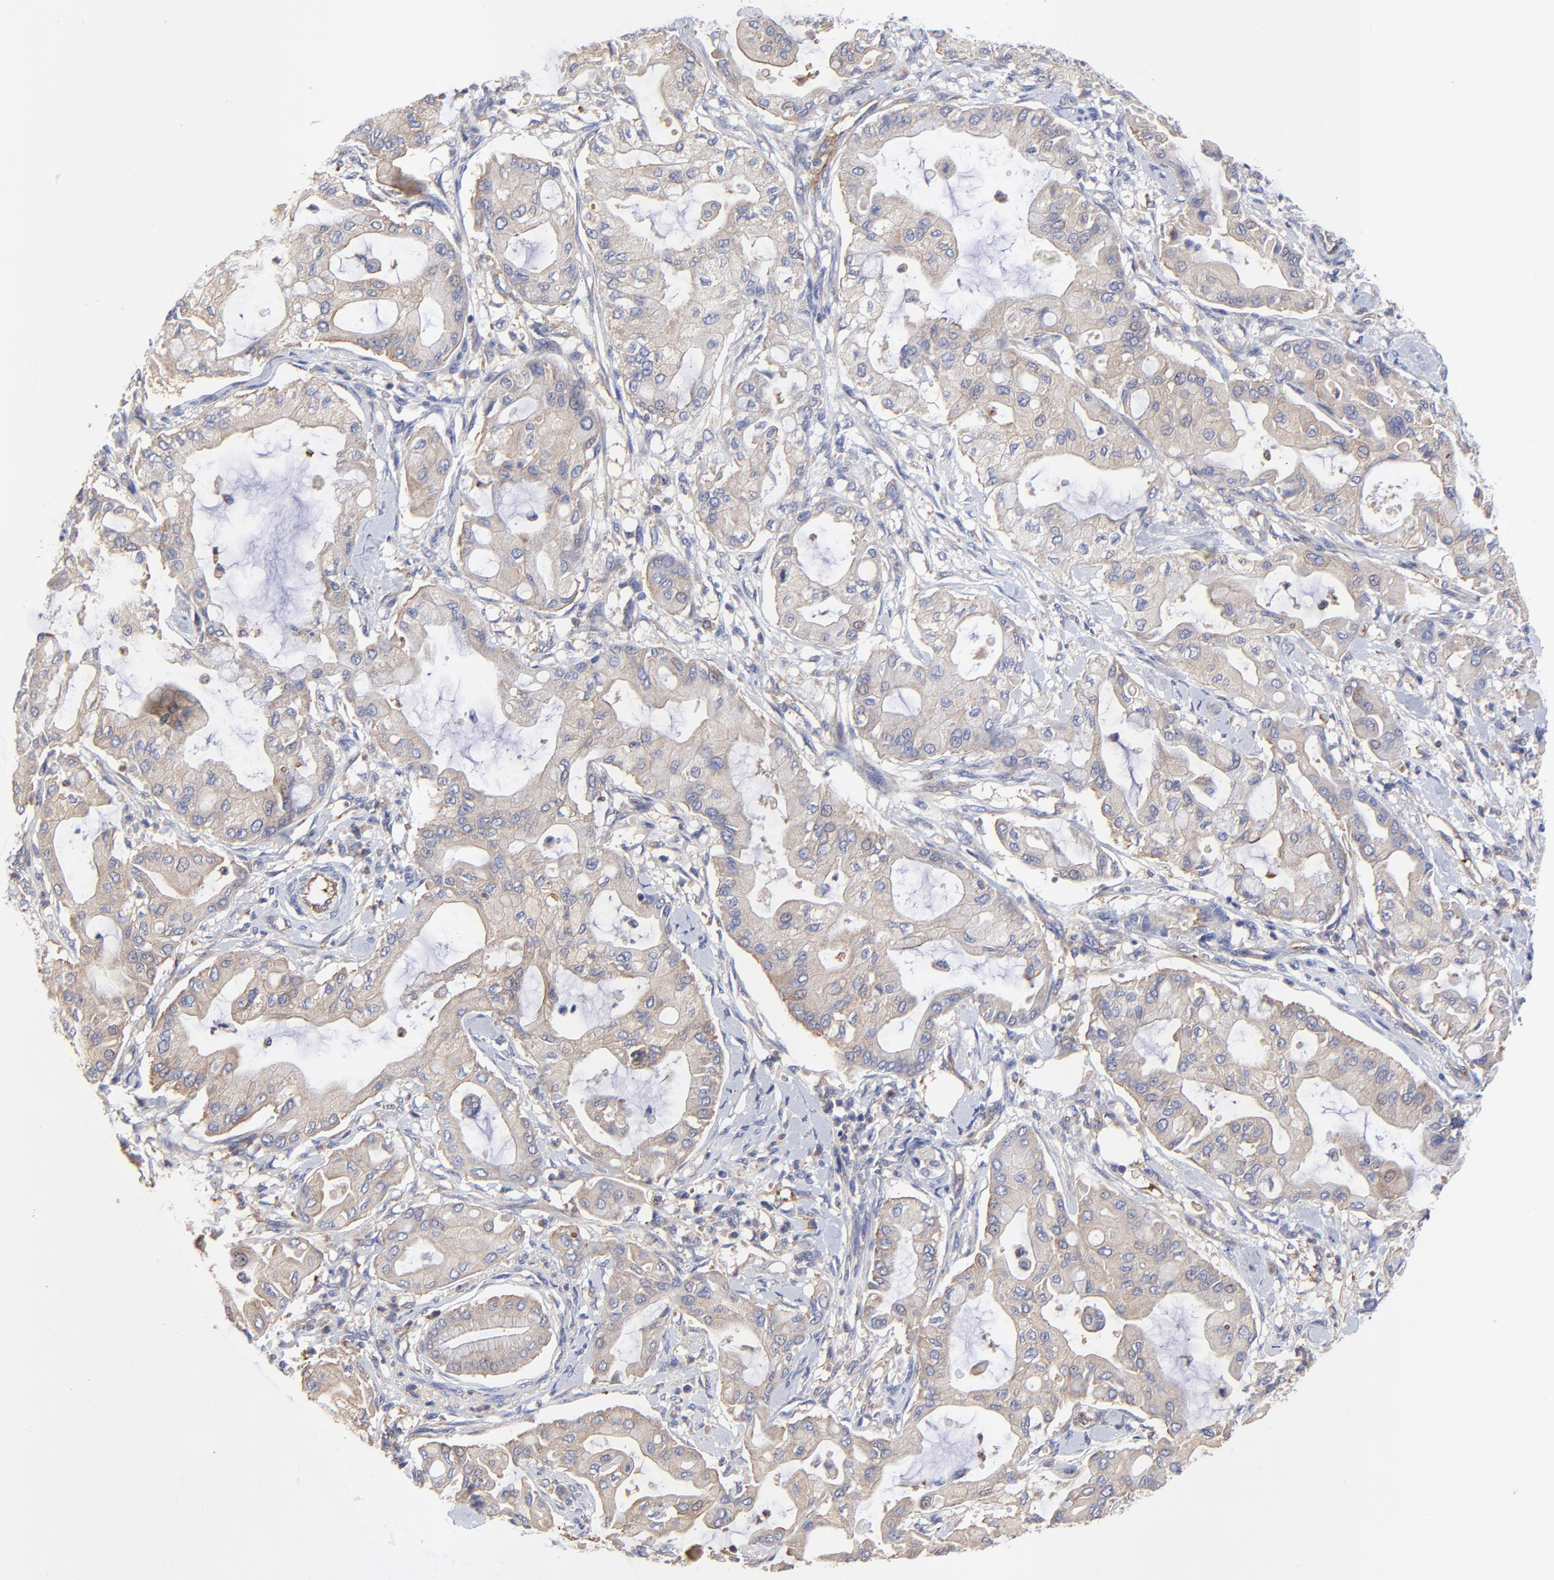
{"staining": {"intensity": "weak", "quantity": "25%-75%", "location": "cytoplasmic/membranous"}, "tissue": "pancreatic cancer", "cell_type": "Tumor cells", "image_type": "cancer", "snomed": [{"axis": "morphology", "description": "Adenocarcinoma, NOS"}, {"axis": "morphology", "description": "Adenocarcinoma, metastatic, NOS"}, {"axis": "topography", "description": "Lymph node"}, {"axis": "topography", "description": "Pancreas"}, {"axis": "topography", "description": "Duodenum"}], "caption": "Adenocarcinoma (pancreatic) stained for a protein (brown) reveals weak cytoplasmic/membranous positive expression in about 25%-75% of tumor cells.", "gene": "SULF2", "patient": {"sex": "female", "age": 64}}